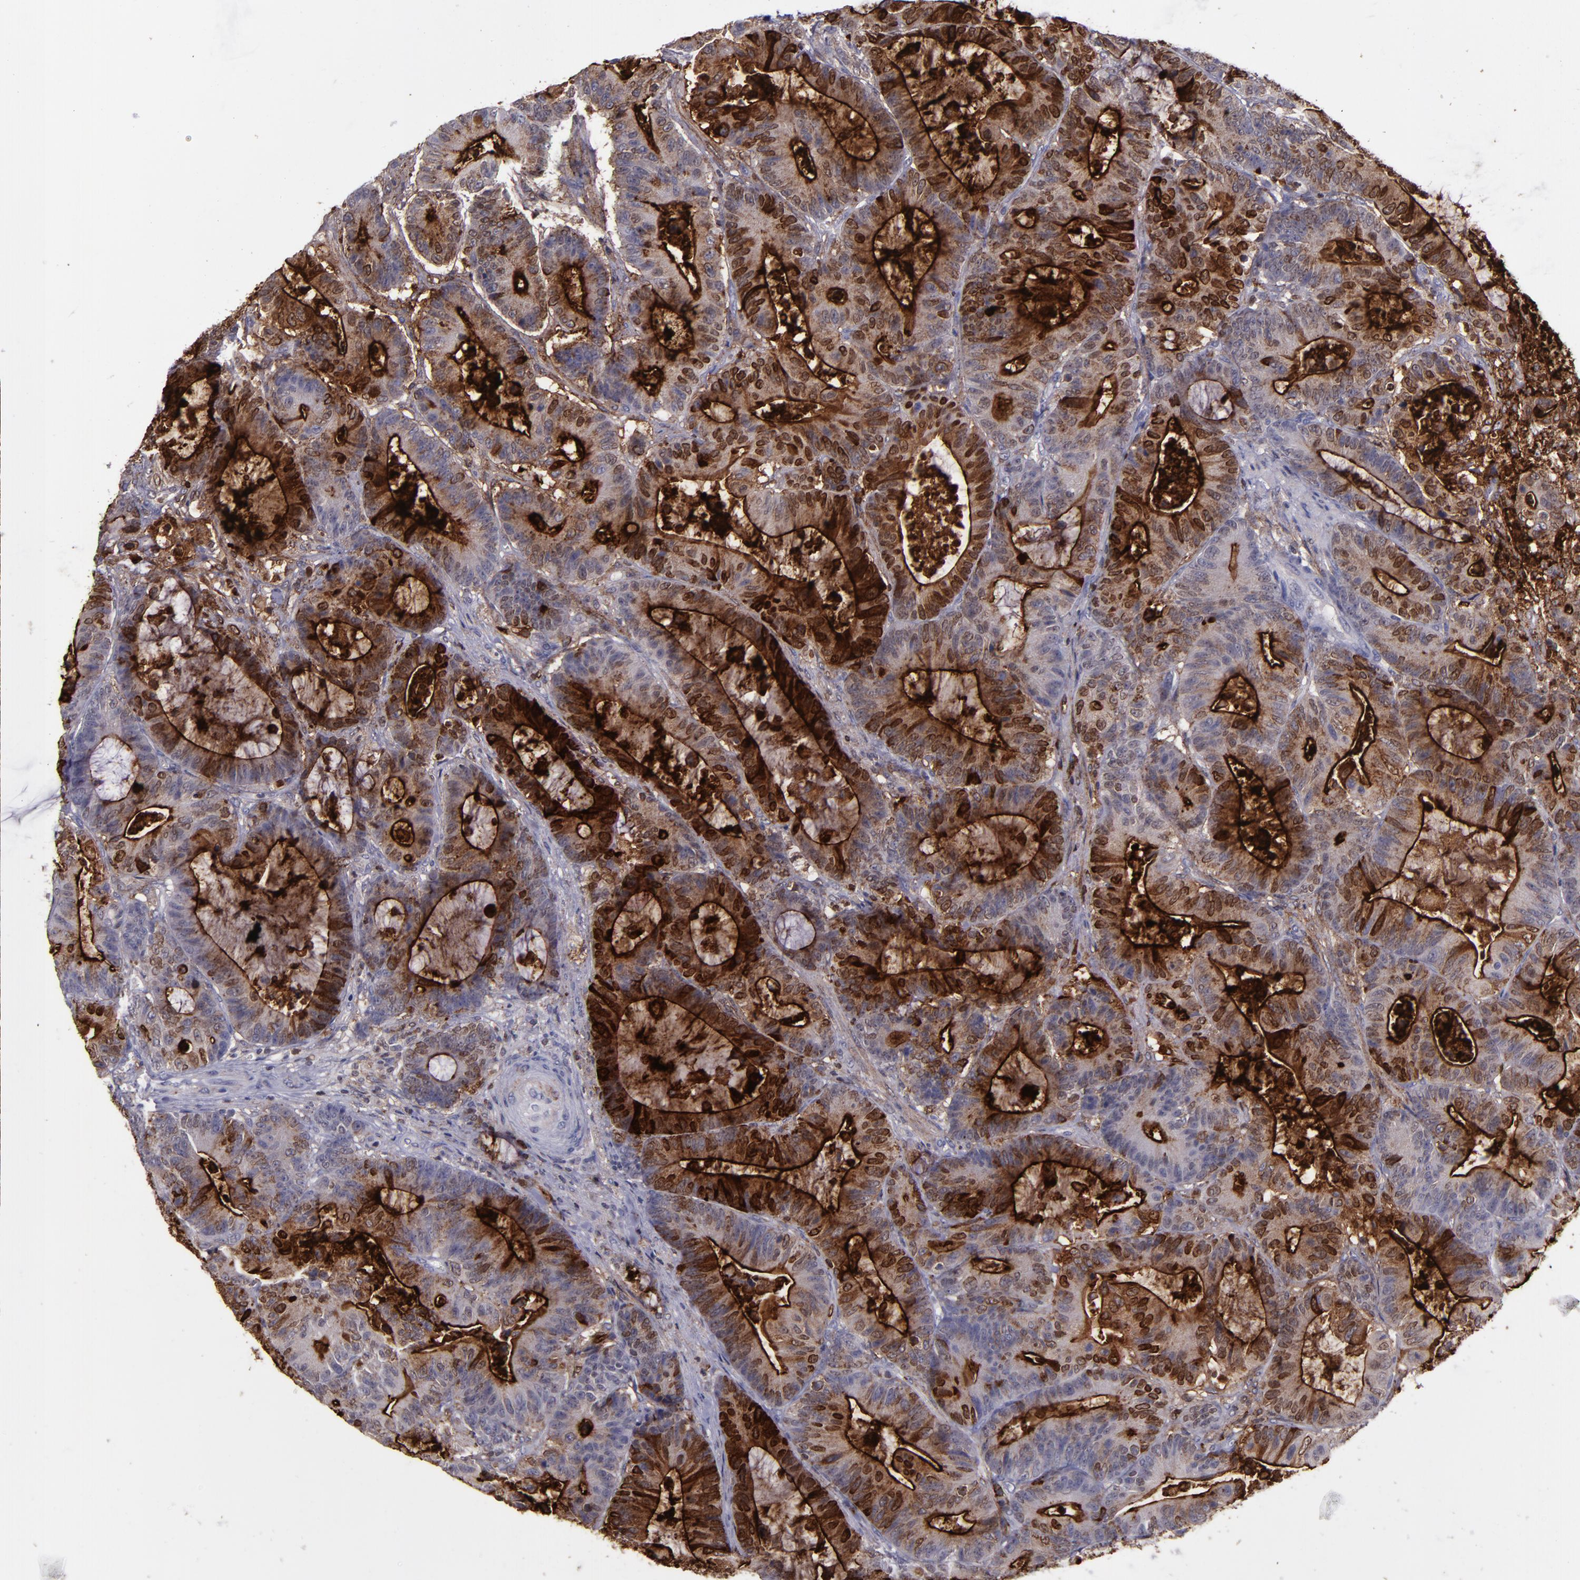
{"staining": {"intensity": "strong", "quantity": ">75%", "location": "cytoplasmic/membranous,nuclear"}, "tissue": "colorectal cancer", "cell_type": "Tumor cells", "image_type": "cancer", "snomed": [{"axis": "morphology", "description": "Adenocarcinoma, NOS"}, {"axis": "topography", "description": "Colon"}], "caption": "Immunohistochemical staining of colorectal cancer (adenocarcinoma) reveals strong cytoplasmic/membranous and nuclear protein expression in about >75% of tumor cells. (DAB (3,3'-diaminobenzidine) = brown stain, brightfield microscopy at high magnification).", "gene": "MFGE8", "patient": {"sex": "female", "age": 84}}